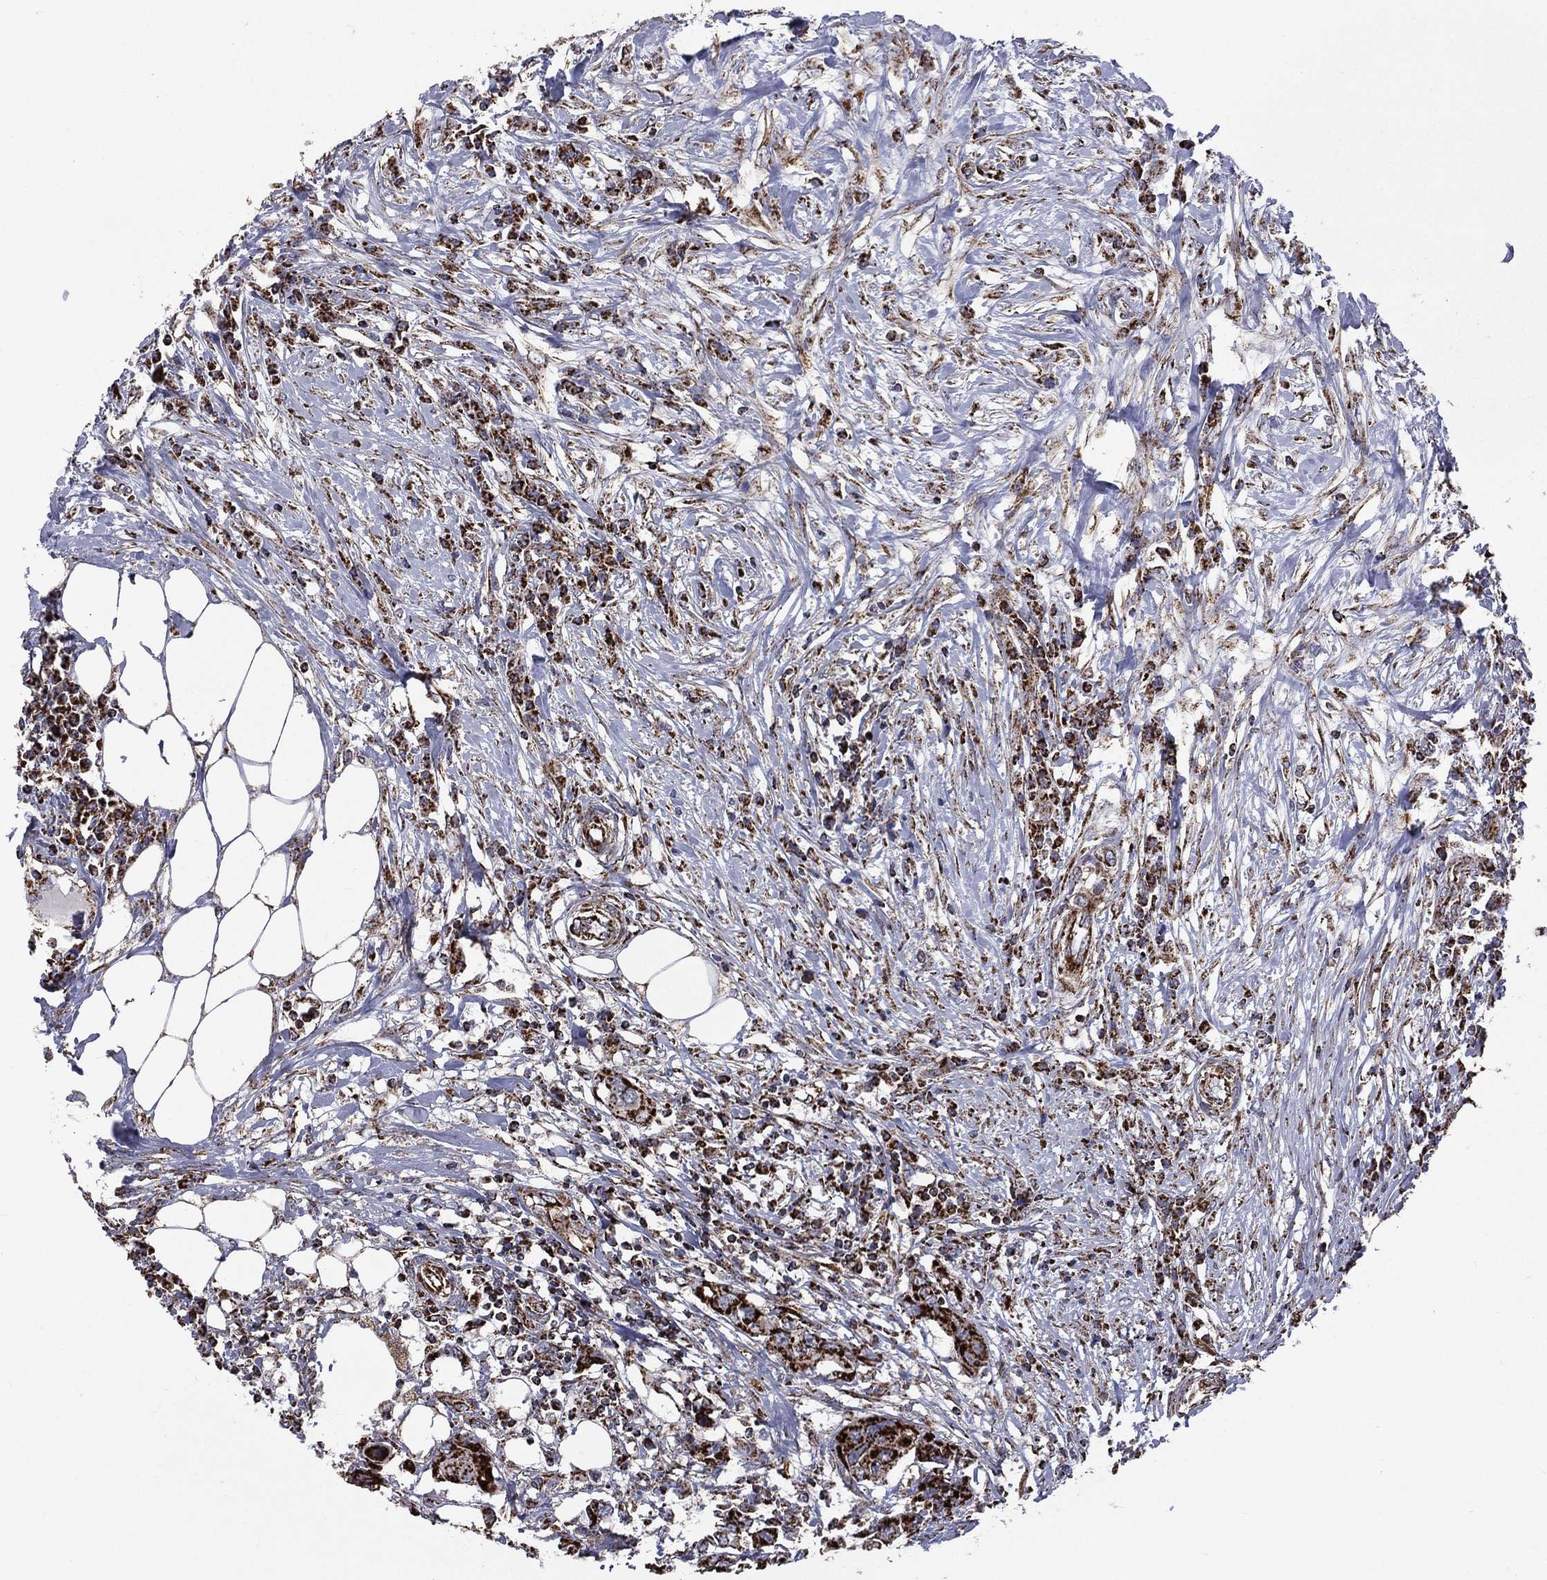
{"staining": {"intensity": "strong", "quantity": ">75%", "location": "cytoplasmic/membranous"}, "tissue": "urothelial cancer", "cell_type": "Tumor cells", "image_type": "cancer", "snomed": [{"axis": "morphology", "description": "Urothelial carcinoma, NOS"}, {"axis": "morphology", "description": "Urothelial carcinoma, High grade"}, {"axis": "topography", "description": "Urinary bladder"}], "caption": "Approximately >75% of tumor cells in transitional cell carcinoma reveal strong cytoplasmic/membranous protein expression as visualized by brown immunohistochemical staining.", "gene": "GOT2", "patient": {"sex": "male", "age": 63}}